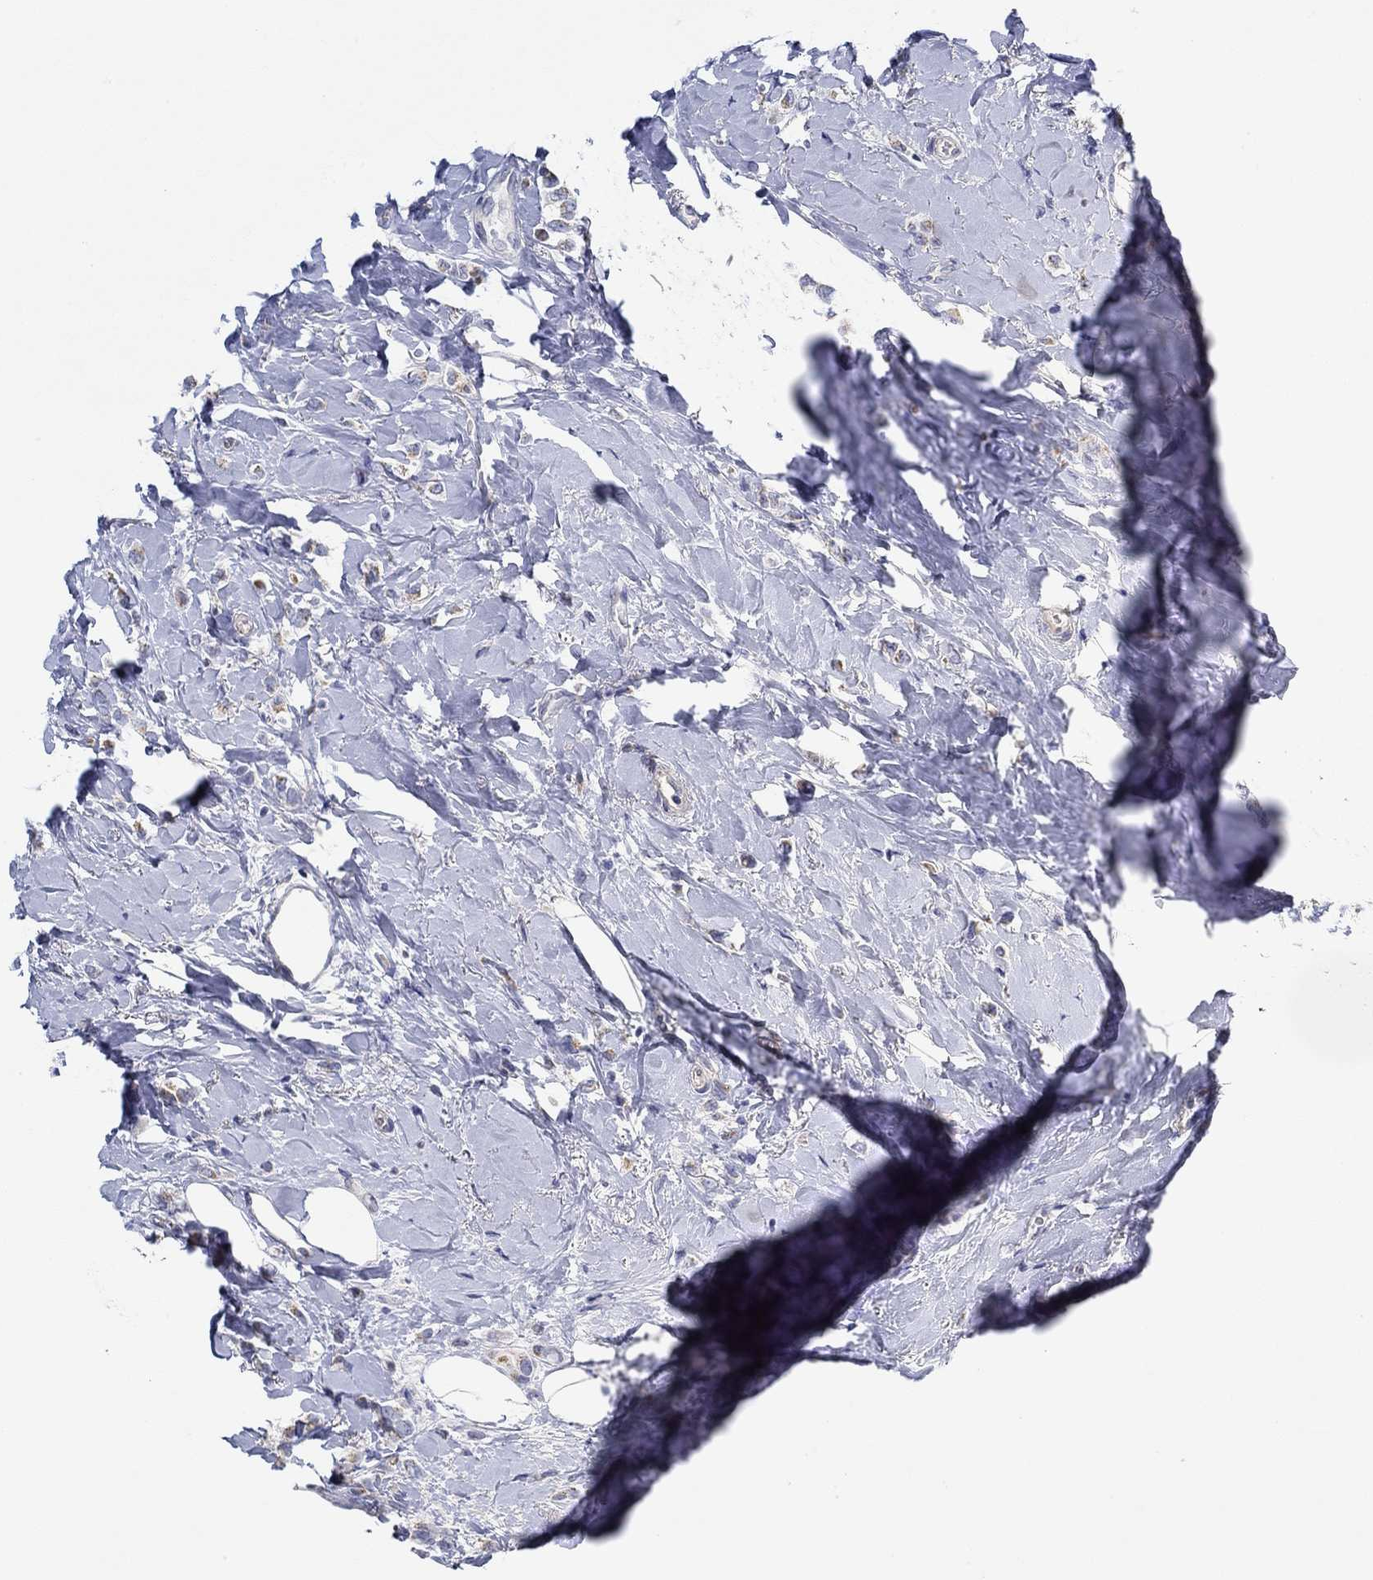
{"staining": {"intensity": "weak", "quantity": "<25%", "location": "cytoplasmic/membranous"}, "tissue": "breast cancer", "cell_type": "Tumor cells", "image_type": "cancer", "snomed": [{"axis": "morphology", "description": "Lobular carcinoma"}, {"axis": "topography", "description": "Breast"}], "caption": "Photomicrograph shows no protein positivity in tumor cells of breast lobular carcinoma tissue.", "gene": "CFAP61", "patient": {"sex": "female", "age": 66}}